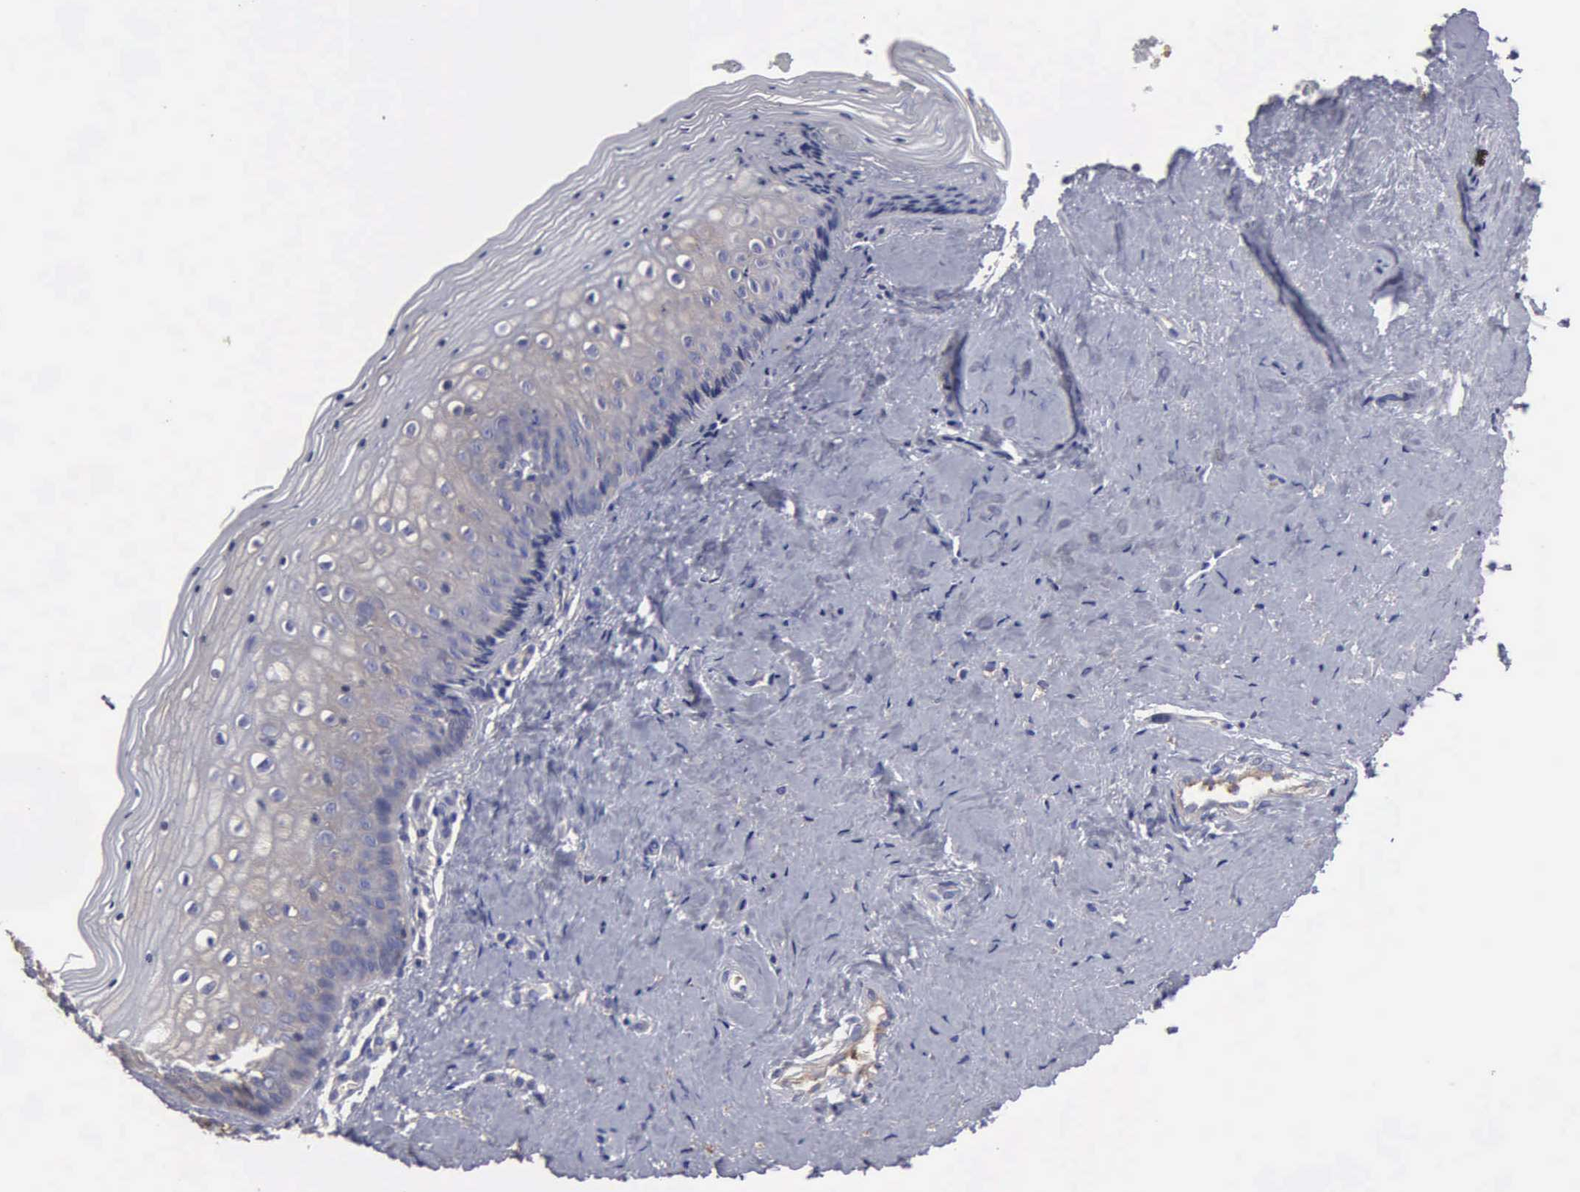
{"staining": {"intensity": "weak", "quantity": "<25%", "location": "cytoplasmic/membranous"}, "tissue": "vagina", "cell_type": "Squamous epithelial cells", "image_type": "normal", "snomed": [{"axis": "morphology", "description": "Normal tissue, NOS"}, {"axis": "topography", "description": "Vagina"}], "caption": "Immunohistochemistry (IHC) image of unremarkable vagina: vagina stained with DAB exhibits no significant protein positivity in squamous epithelial cells. (DAB immunohistochemistry visualized using brightfield microscopy, high magnification).", "gene": "G6PD", "patient": {"sex": "female", "age": 46}}